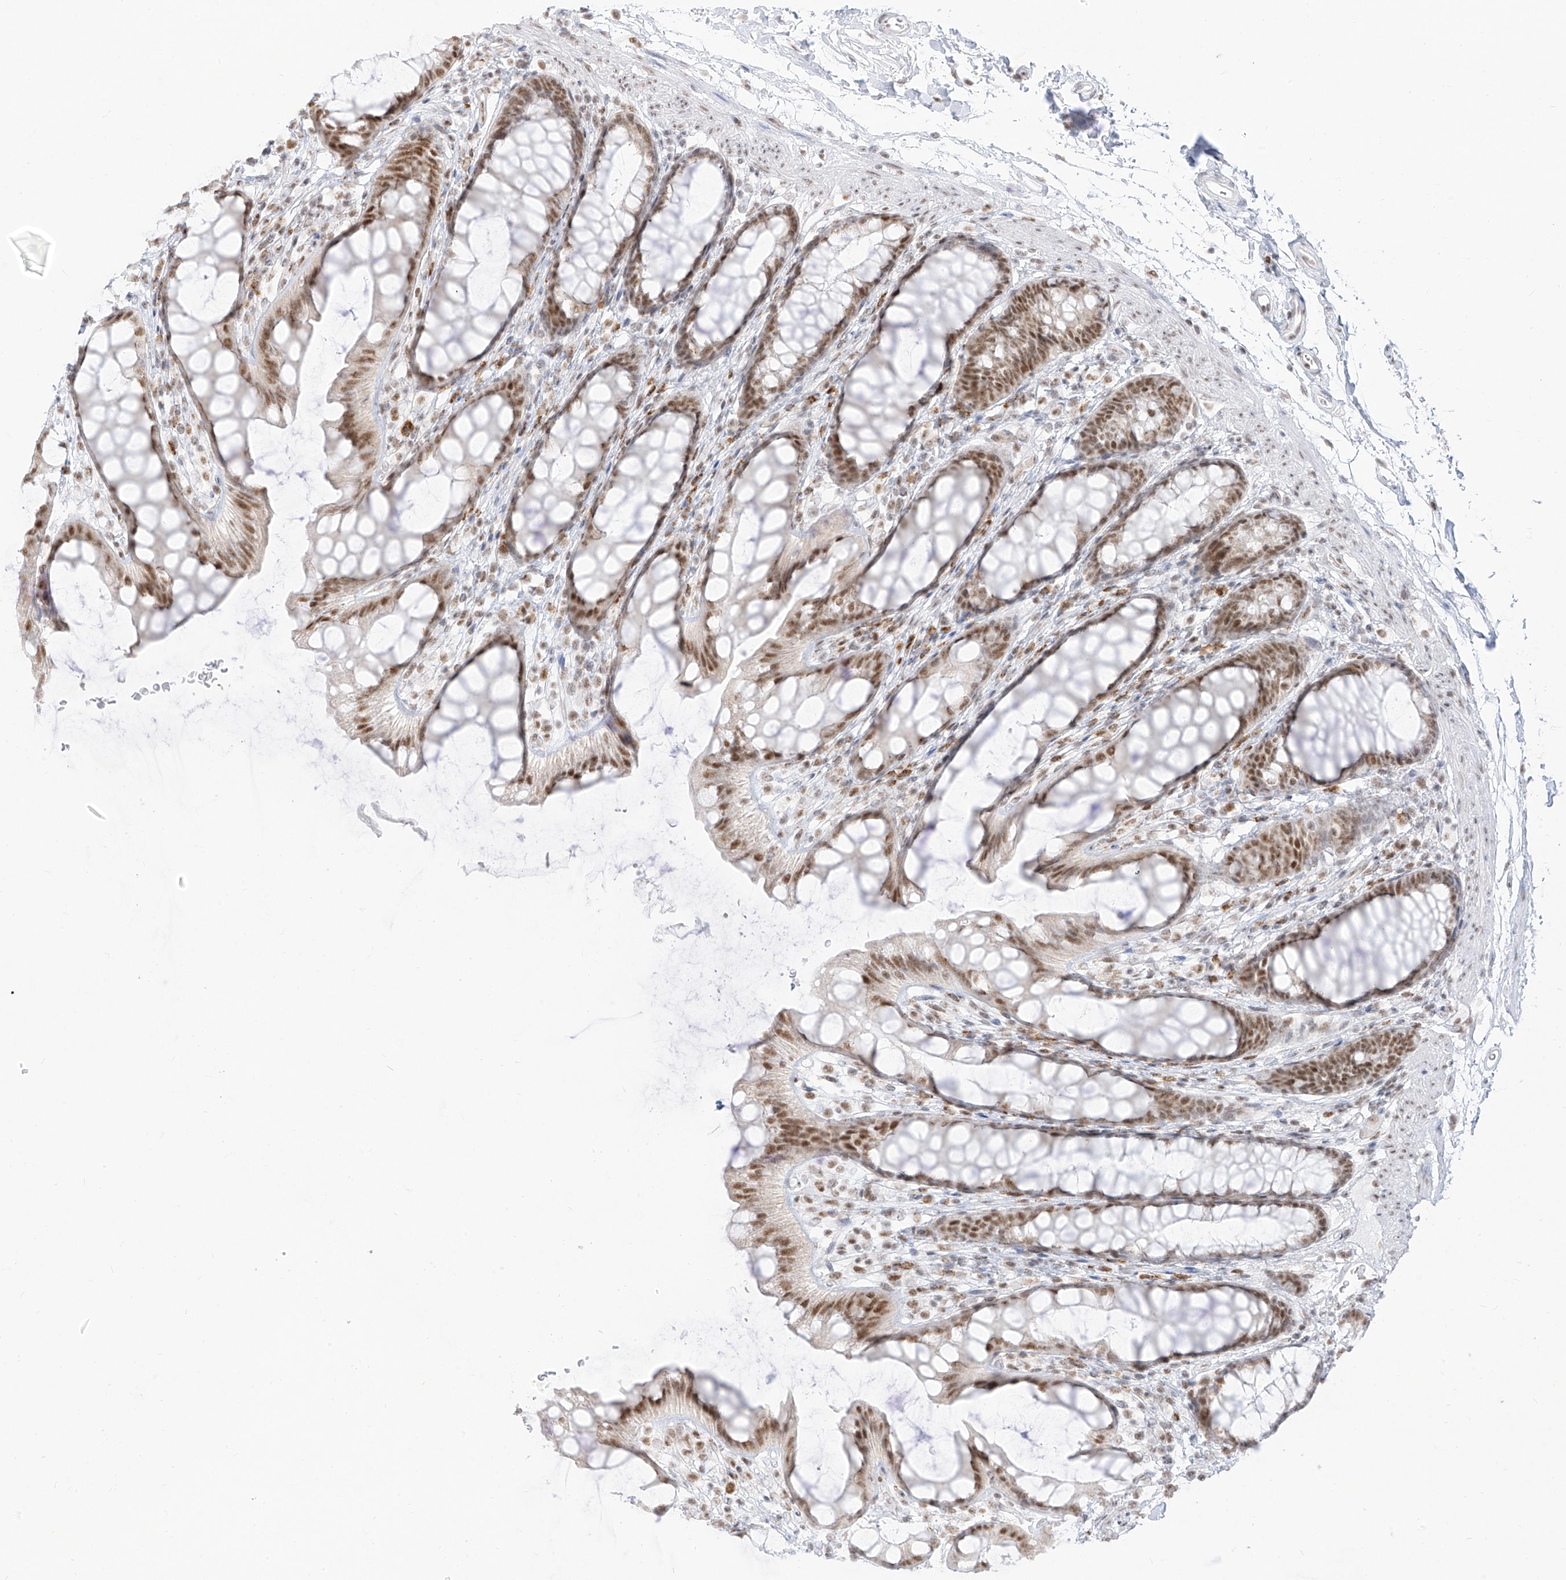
{"staining": {"intensity": "moderate", "quantity": ">75%", "location": "nuclear"}, "tissue": "rectum", "cell_type": "Glandular cells", "image_type": "normal", "snomed": [{"axis": "morphology", "description": "Normal tissue, NOS"}, {"axis": "topography", "description": "Rectum"}], "caption": "A brown stain shows moderate nuclear positivity of a protein in glandular cells of unremarkable human rectum. The staining was performed using DAB (3,3'-diaminobenzidine), with brown indicating positive protein expression. Nuclei are stained blue with hematoxylin.", "gene": "SUPT5H", "patient": {"sex": "female", "age": 65}}